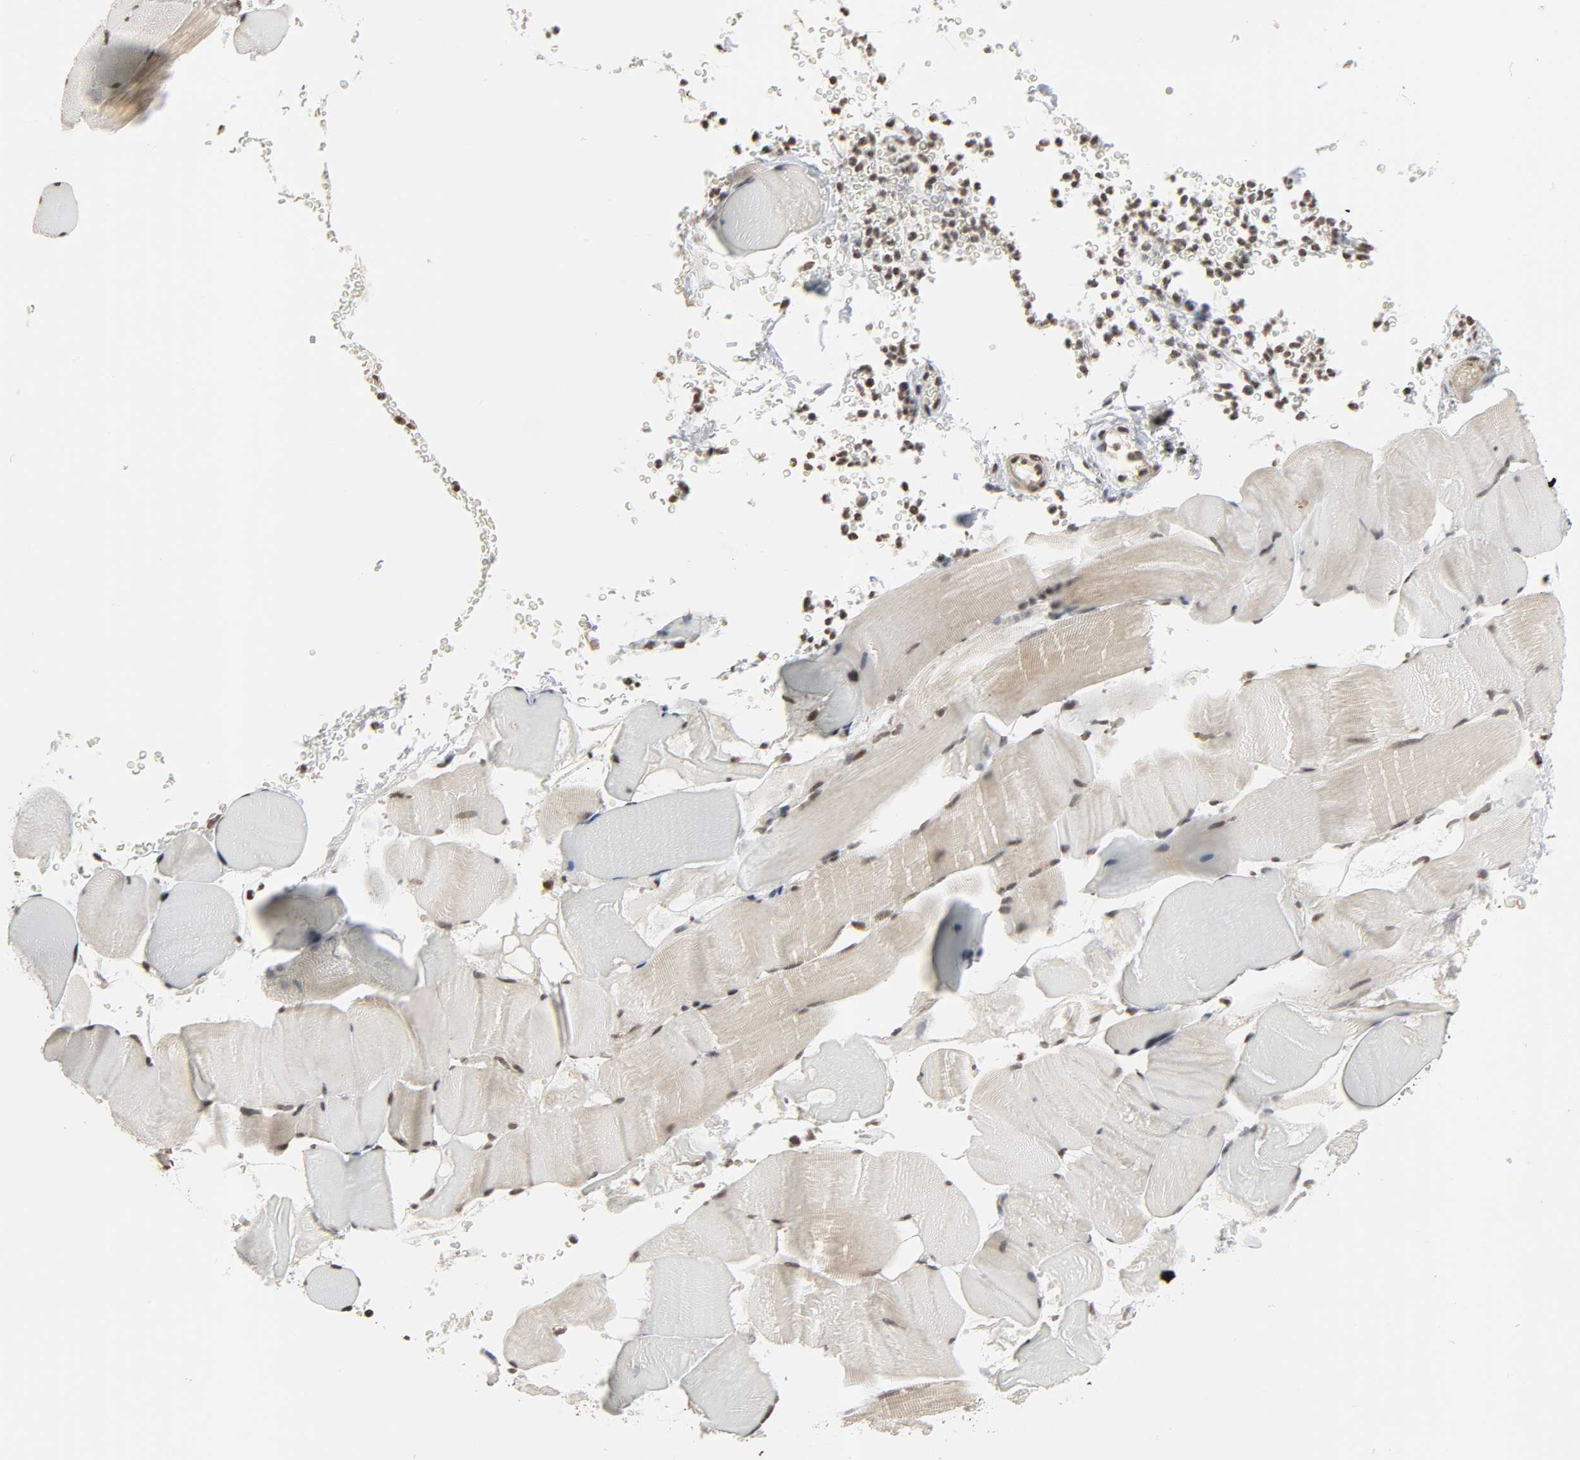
{"staining": {"intensity": "weak", "quantity": "25%-75%", "location": "nuclear"}, "tissue": "skeletal muscle", "cell_type": "Myocytes", "image_type": "normal", "snomed": [{"axis": "morphology", "description": "Normal tissue, NOS"}, {"axis": "topography", "description": "Skeletal muscle"}], "caption": "A low amount of weak nuclear expression is seen in about 25%-75% of myocytes in benign skeletal muscle. Immunohistochemistry stains the protein of interest in brown and the nuclei are stained blue.", "gene": "XRCC1", "patient": {"sex": "male", "age": 62}}